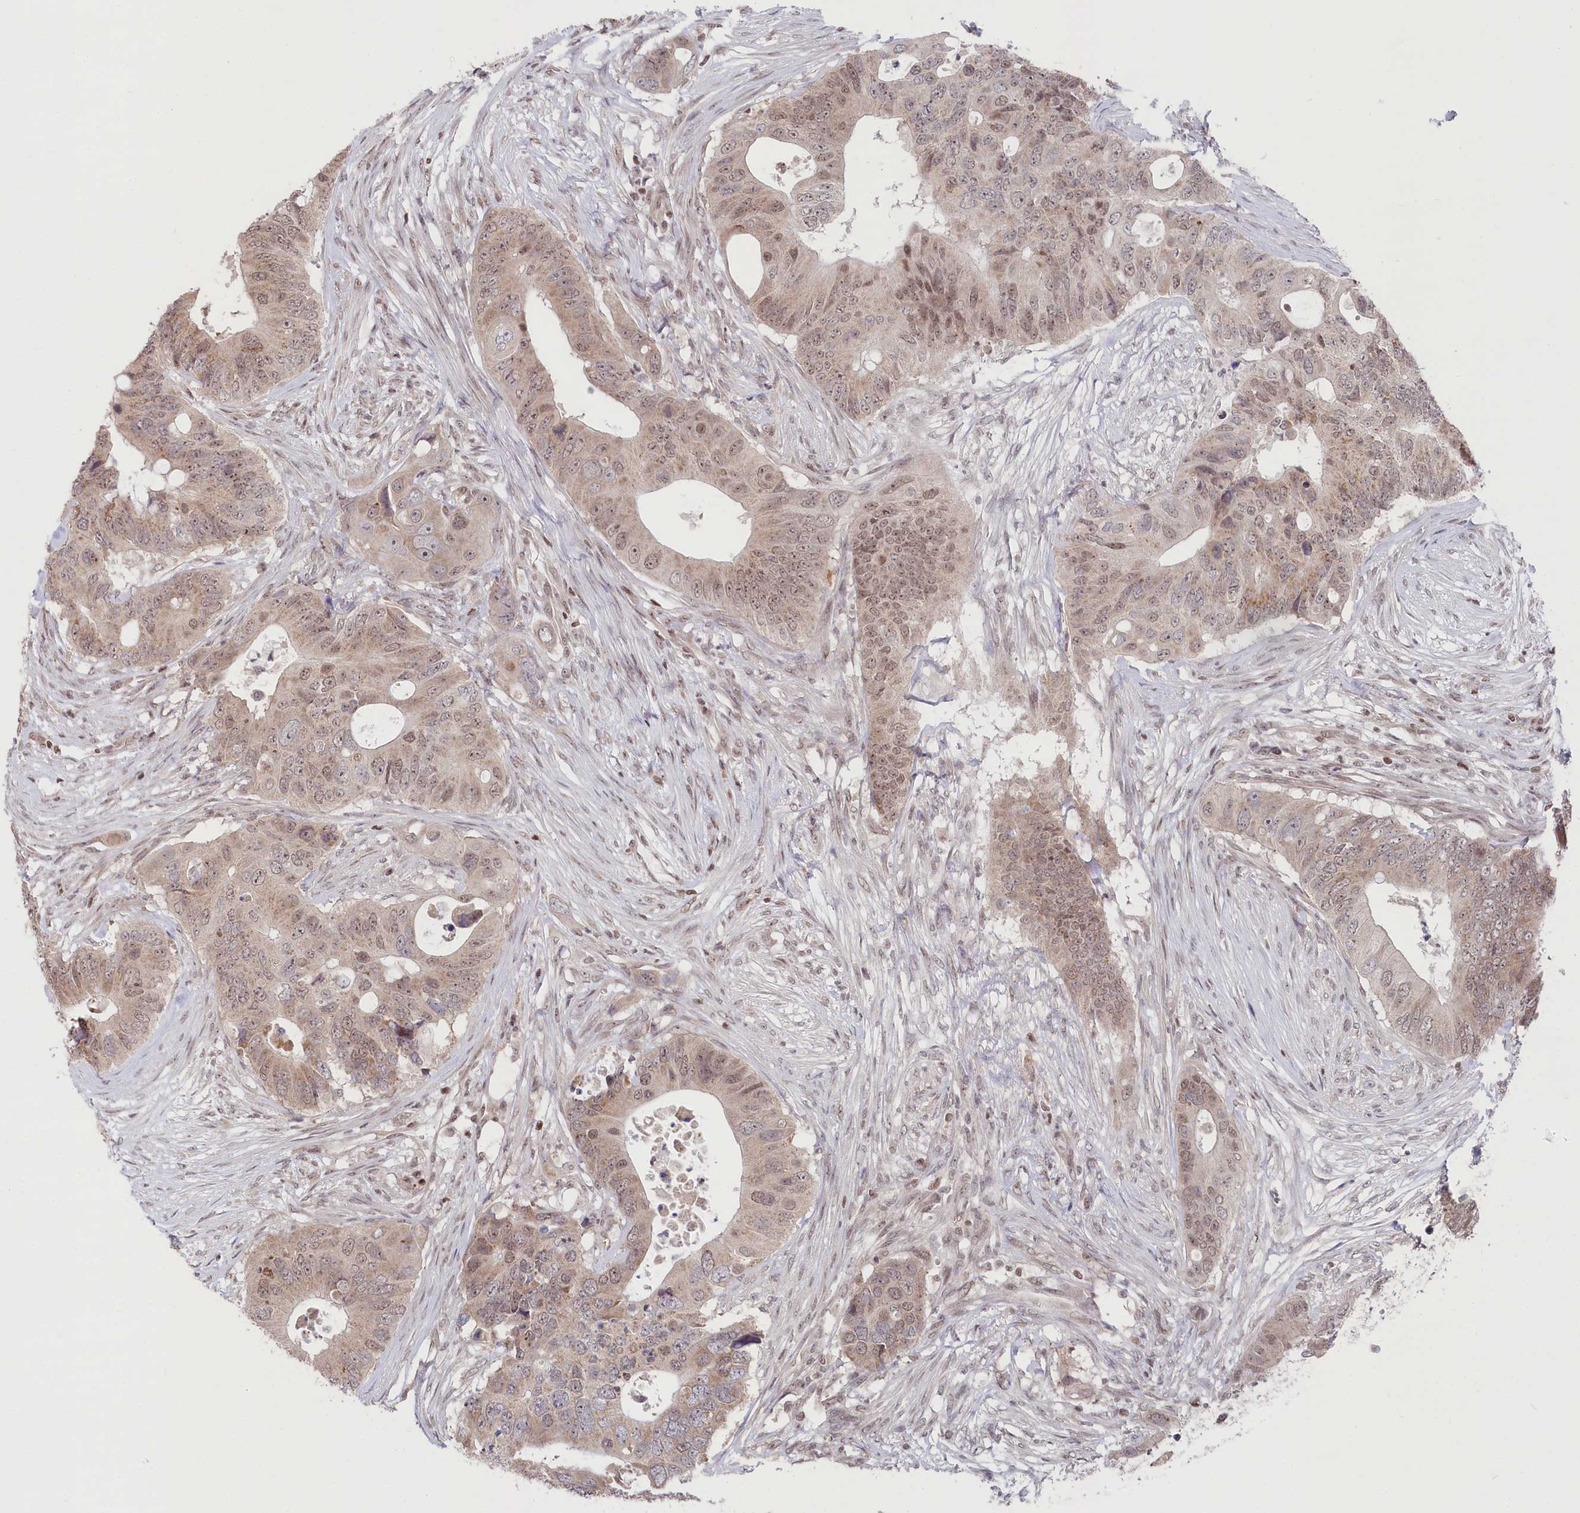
{"staining": {"intensity": "weak", "quantity": "25%-75%", "location": "nuclear"}, "tissue": "colorectal cancer", "cell_type": "Tumor cells", "image_type": "cancer", "snomed": [{"axis": "morphology", "description": "Adenocarcinoma, NOS"}, {"axis": "topography", "description": "Colon"}], "caption": "Weak nuclear staining for a protein is seen in about 25%-75% of tumor cells of colorectal adenocarcinoma using immunohistochemistry.", "gene": "CGGBP1", "patient": {"sex": "male", "age": 71}}